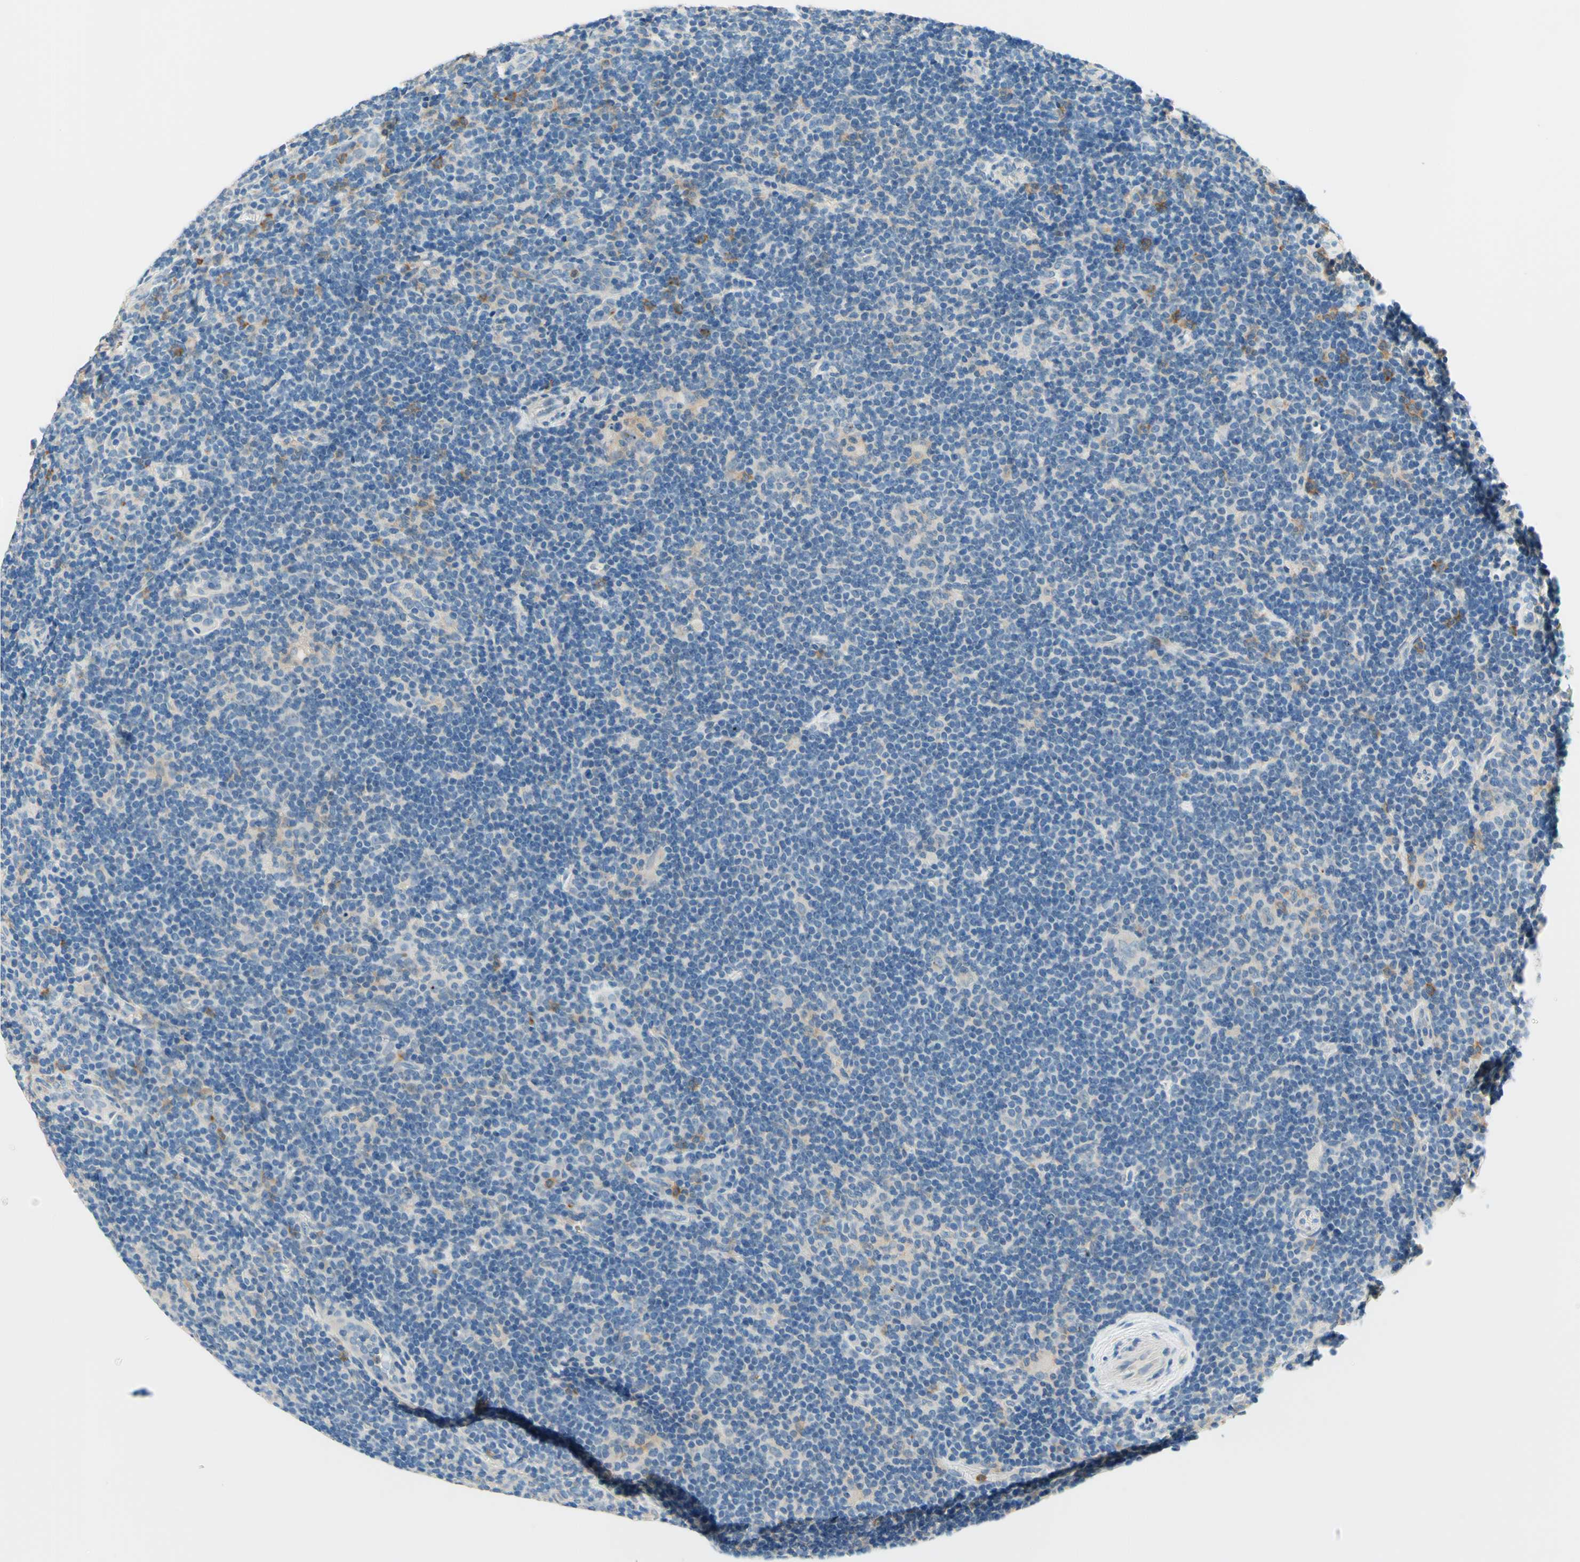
{"staining": {"intensity": "negative", "quantity": "none", "location": "none"}, "tissue": "lymphoma", "cell_type": "Tumor cells", "image_type": "cancer", "snomed": [{"axis": "morphology", "description": "Hodgkin's disease, NOS"}, {"axis": "topography", "description": "Lymph node"}], "caption": "Immunohistochemical staining of lymphoma exhibits no significant expression in tumor cells.", "gene": "SIGLEC9", "patient": {"sex": "female", "age": 57}}